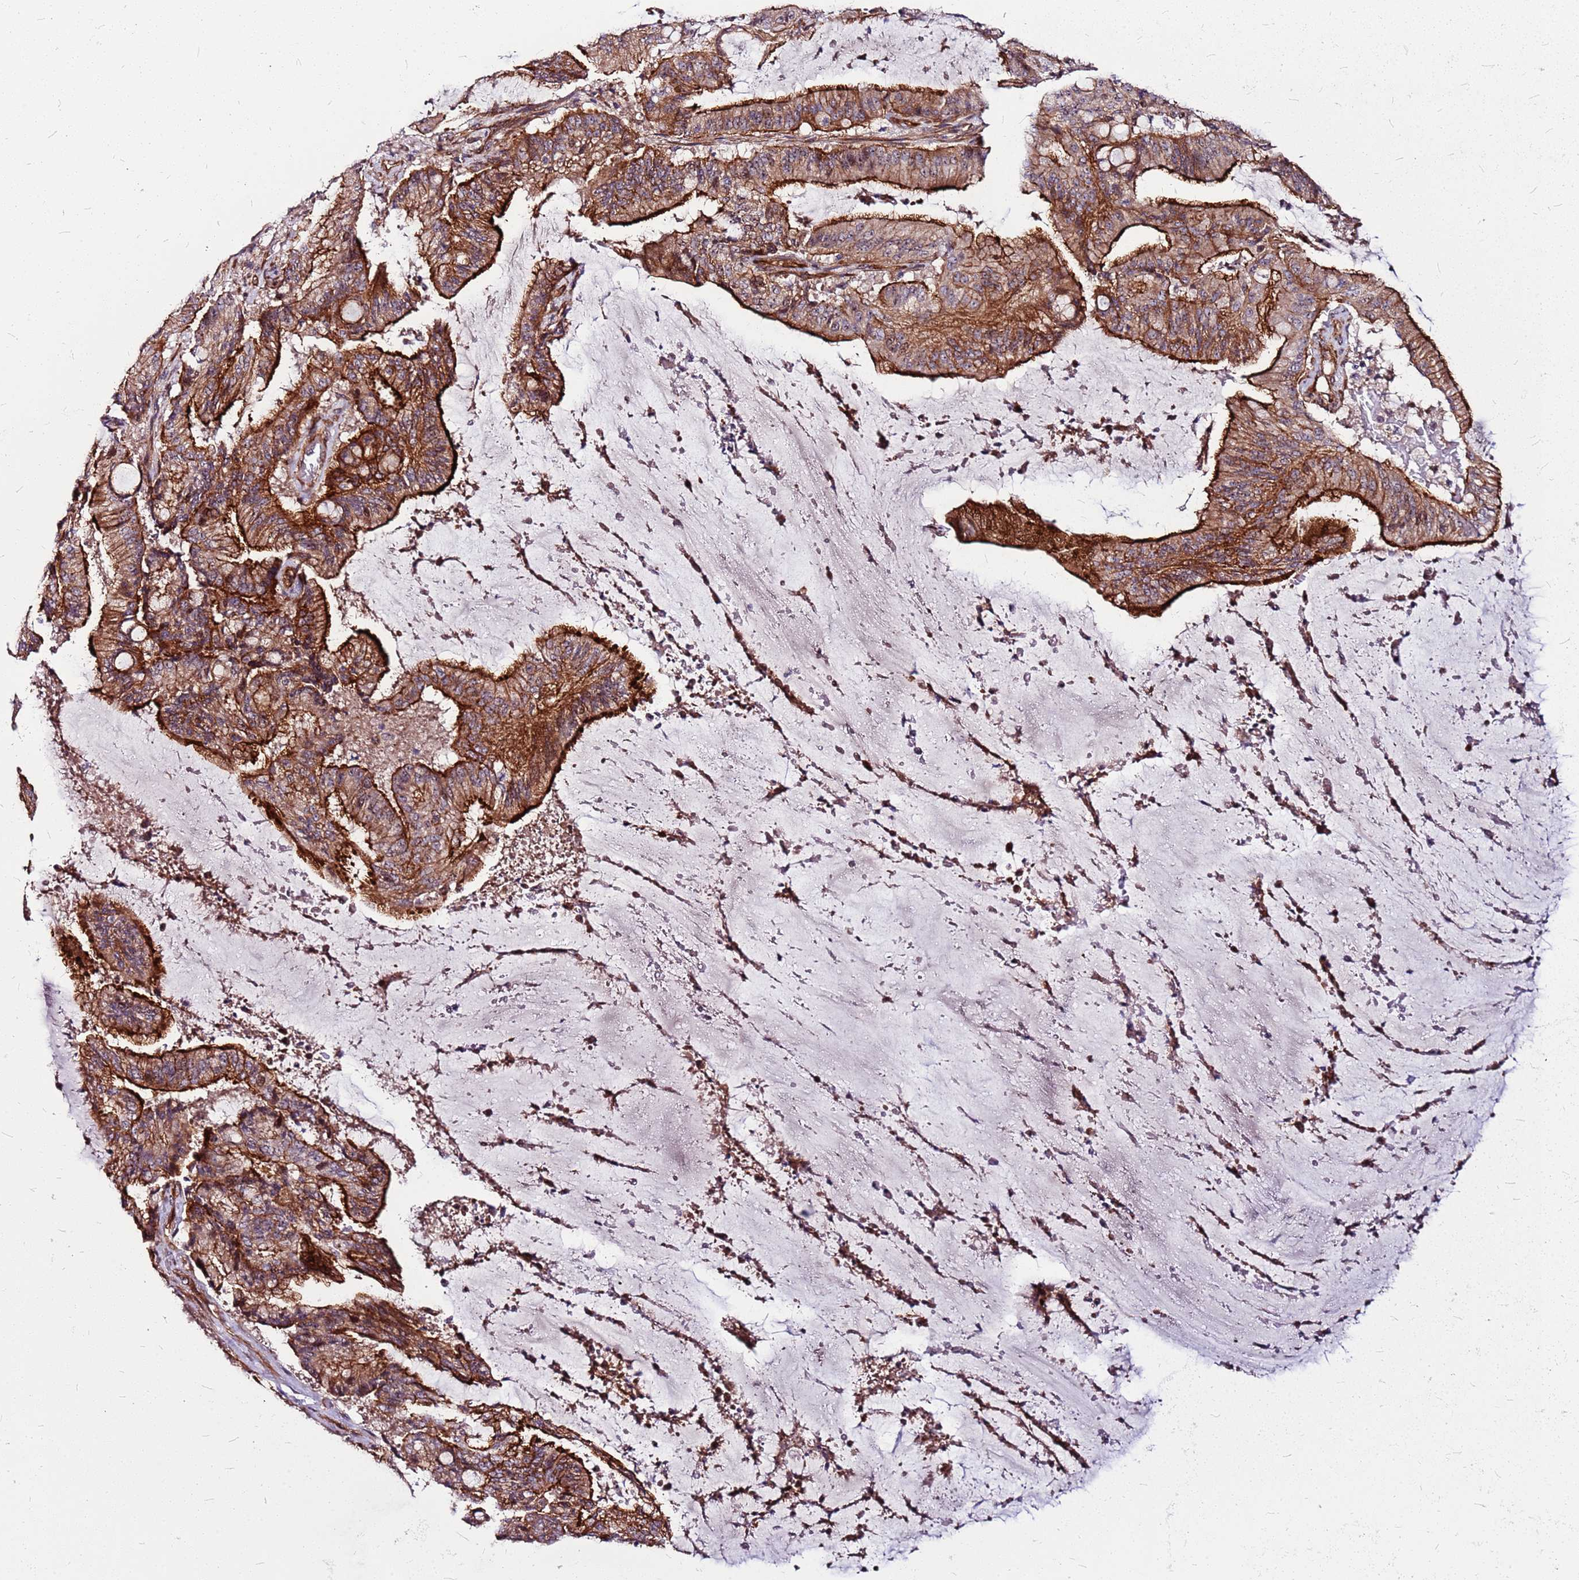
{"staining": {"intensity": "strong", "quantity": ">75%", "location": "cytoplasmic/membranous"}, "tissue": "liver cancer", "cell_type": "Tumor cells", "image_type": "cancer", "snomed": [{"axis": "morphology", "description": "Normal tissue, NOS"}, {"axis": "morphology", "description": "Cholangiocarcinoma"}, {"axis": "topography", "description": "Liver"}, {"axis": "topography", "description": "Peripheral nerve tissue"}], "caption": "There is high levels of strong cytoplasmic/membranous expression in tumor cells of liver cancer, as demonstrated by immunohistochemical staining (brown color).", "gene": "TOPAZ1", "patient": {"sex": "female", "age": 73}}